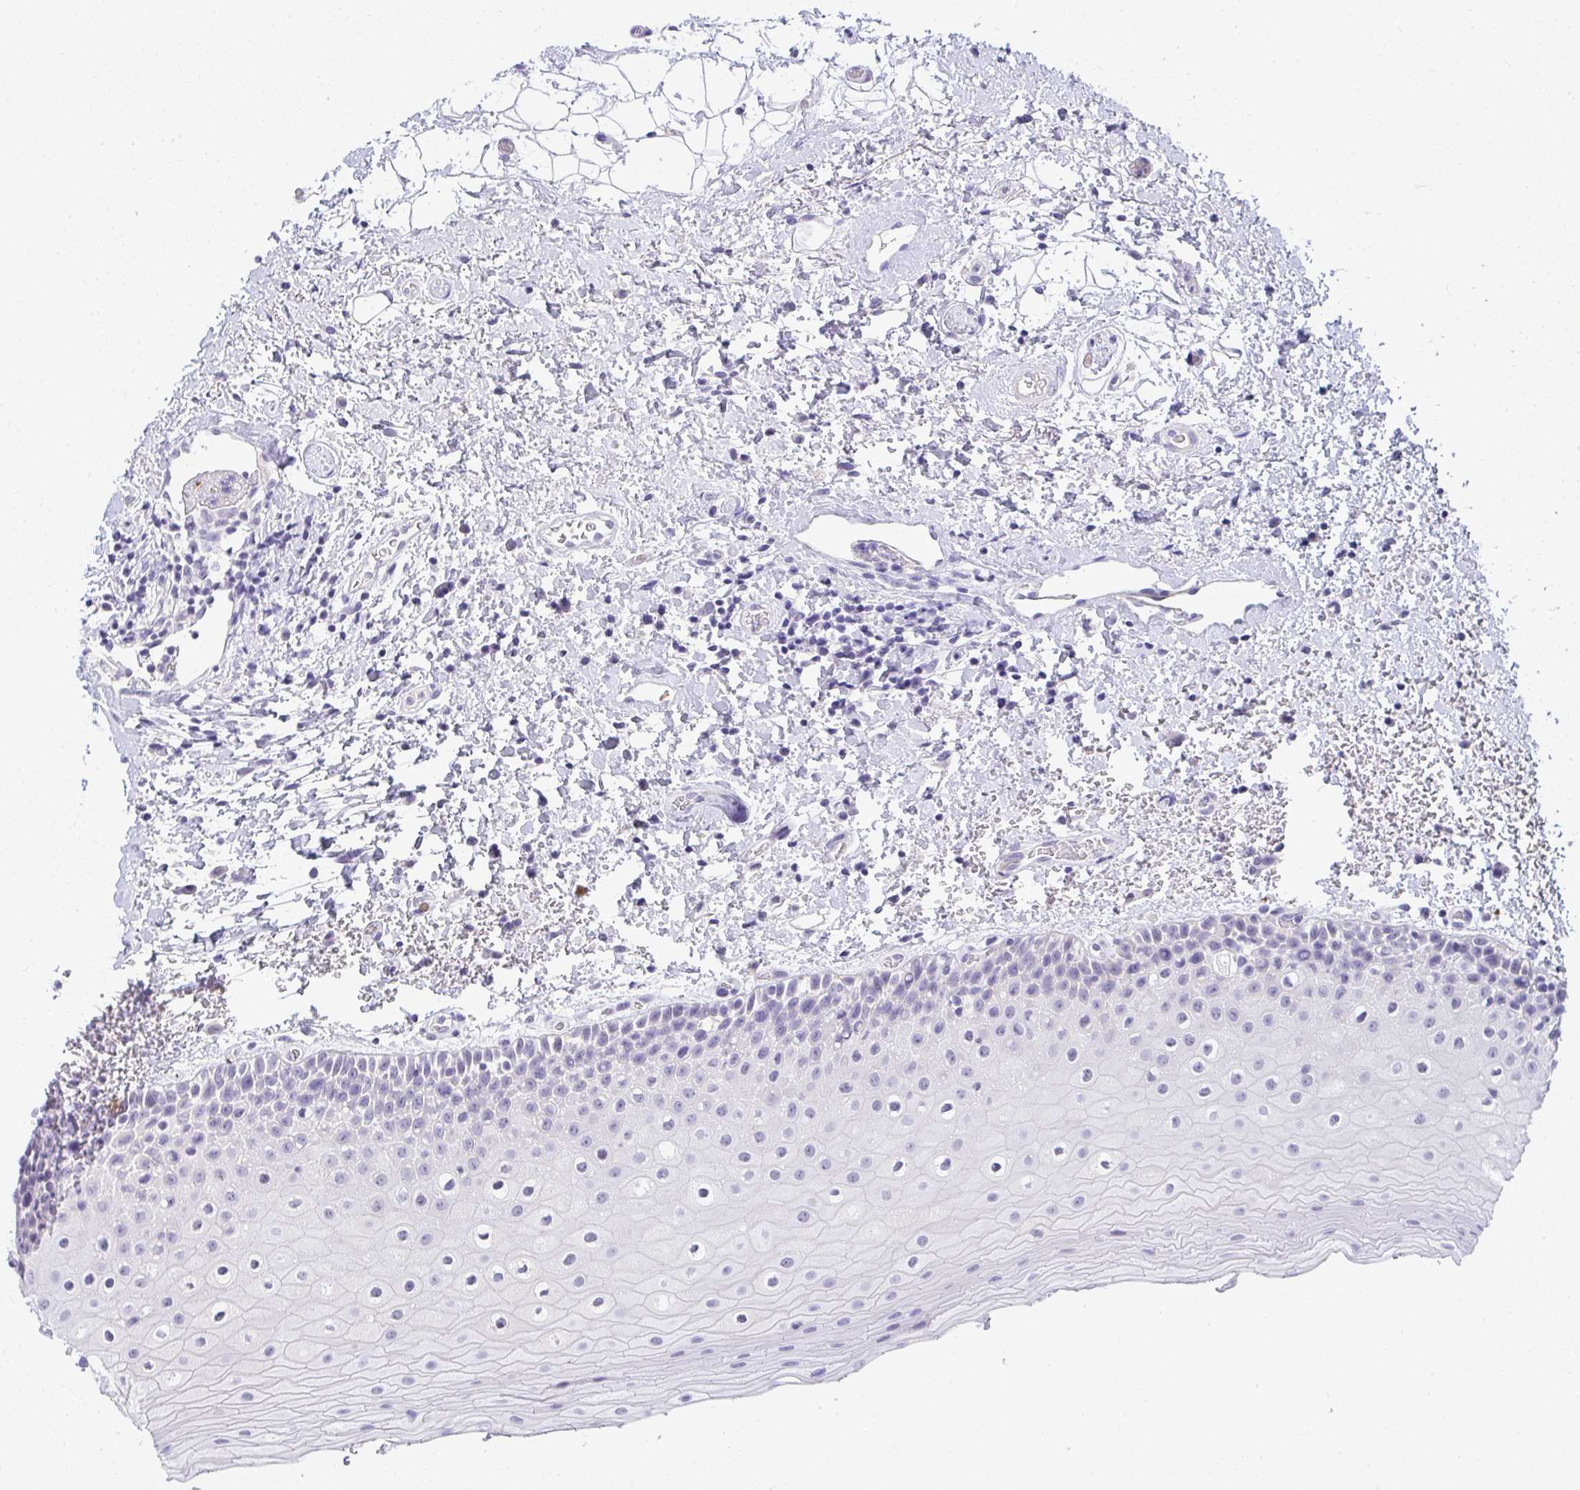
{"staining": {"intensity": "negative", "quantity": "none", "location": "none"}, "tissue": "oral mucosa", "cell_type": "Squamous epithelial cells", "image_type": "normal", "snomed": [{"axis": "morphology", "description": "Normal tissue, NOS"}, {"axis": "topography", "description": "Oral tissue"}], "caption": "IHC micrograph of benign human oral mucosa stained for a protein (brown), which exhibits no expression in squamous epithelial cells.", "gene": "TMEM82", "patient": {"sex": "female", "age": 82}}